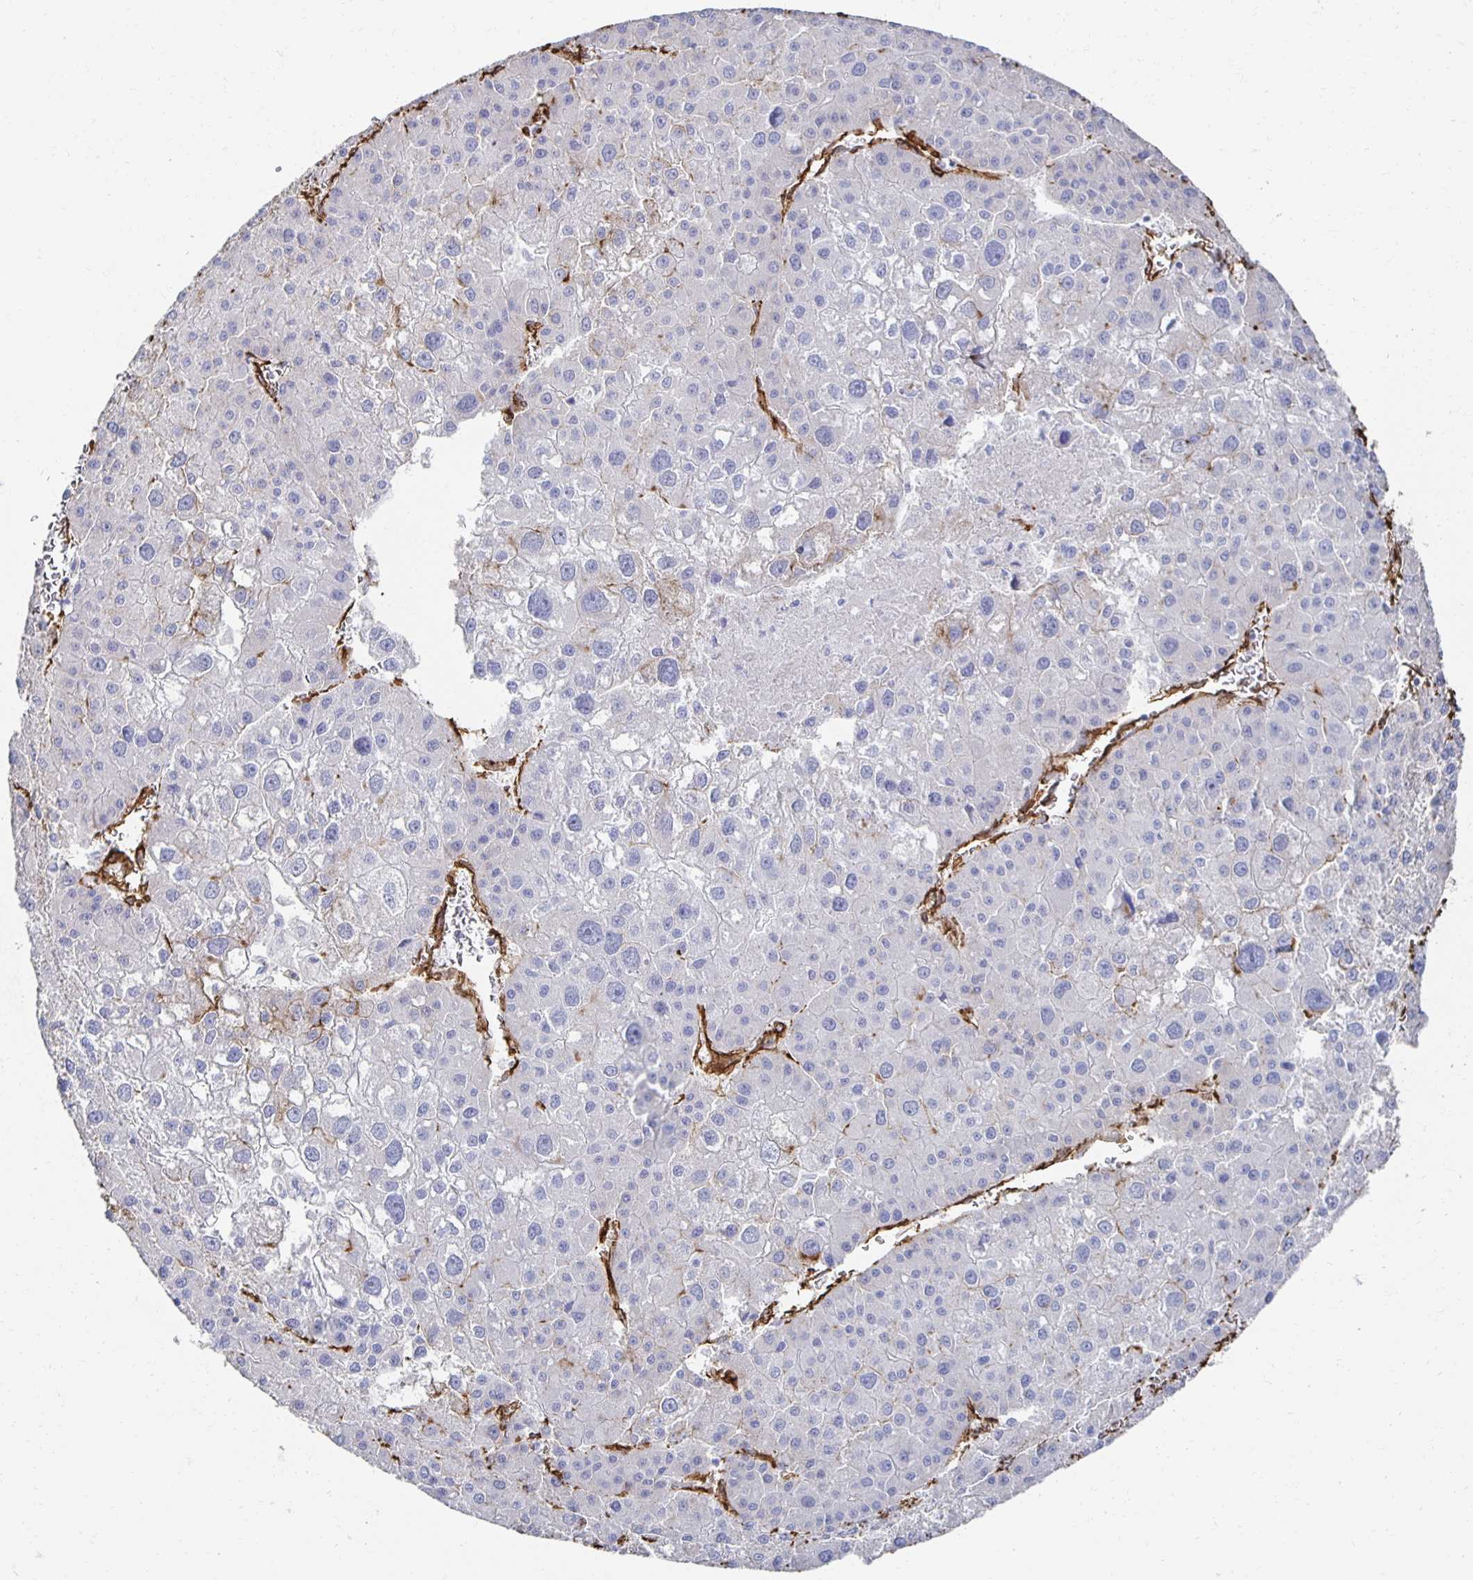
{"staining": {"intensity": "negative", "quantity": "none", "location": "none"}, "tissue": "liver cancer", "cell_type": "Tumor cells", "image_type": "cancer", "snomed": [{"axis": "morphology", "description": "Carcinoma, Hepatocellular, NOS"}, {"axis": "topography", "description": "Liver"}], "caption": "Human hepatocellular carcinoma (liver) stained for a protein using immunohistochemistry (IHC) shows no expression in tumor cells.", "gene": "VIPR2", "patient": {"sex": "male", "age": 73}}